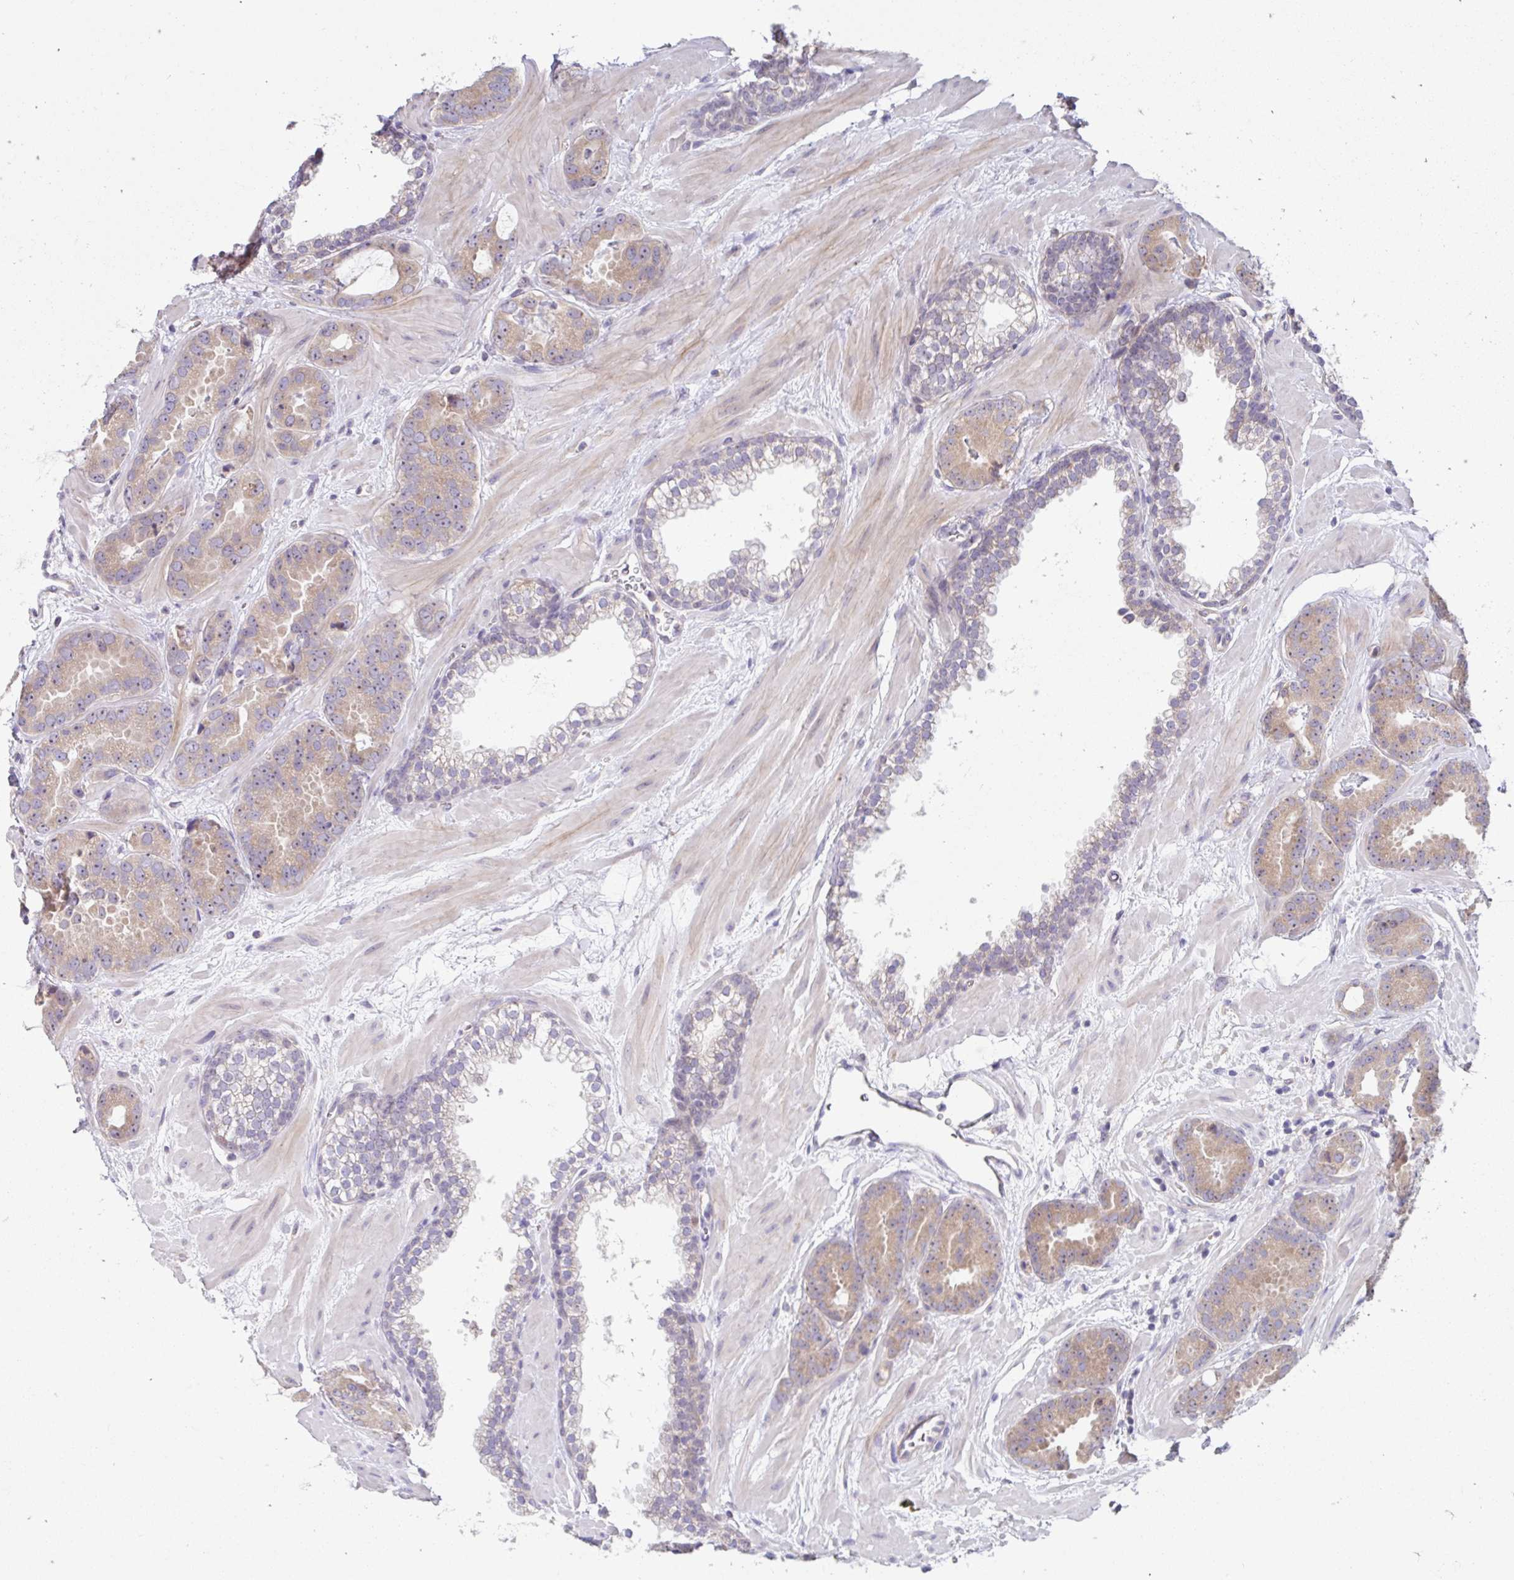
{"staining": {"intensity": "moderate", "quantity": ">75%", "location": "cytoplasmic/membranous"}, "tissue": "prostate cancer", "cell_type": "Tumor cells", "image_type": "cancer", "snomed": [{"axis": "morphology", "description": "Adenocarcinoma, Low grade"}, {"axis": "topography", "description": "Prostate"}], "caption": "IHC (DAB) staining of prostate cancer exhibits moderate cytoplasmic/membranous protein staining in approximately >75% of tumor cells.", "gene": "NT5C1B", "patient": {"sex": "male", "age": 62}}